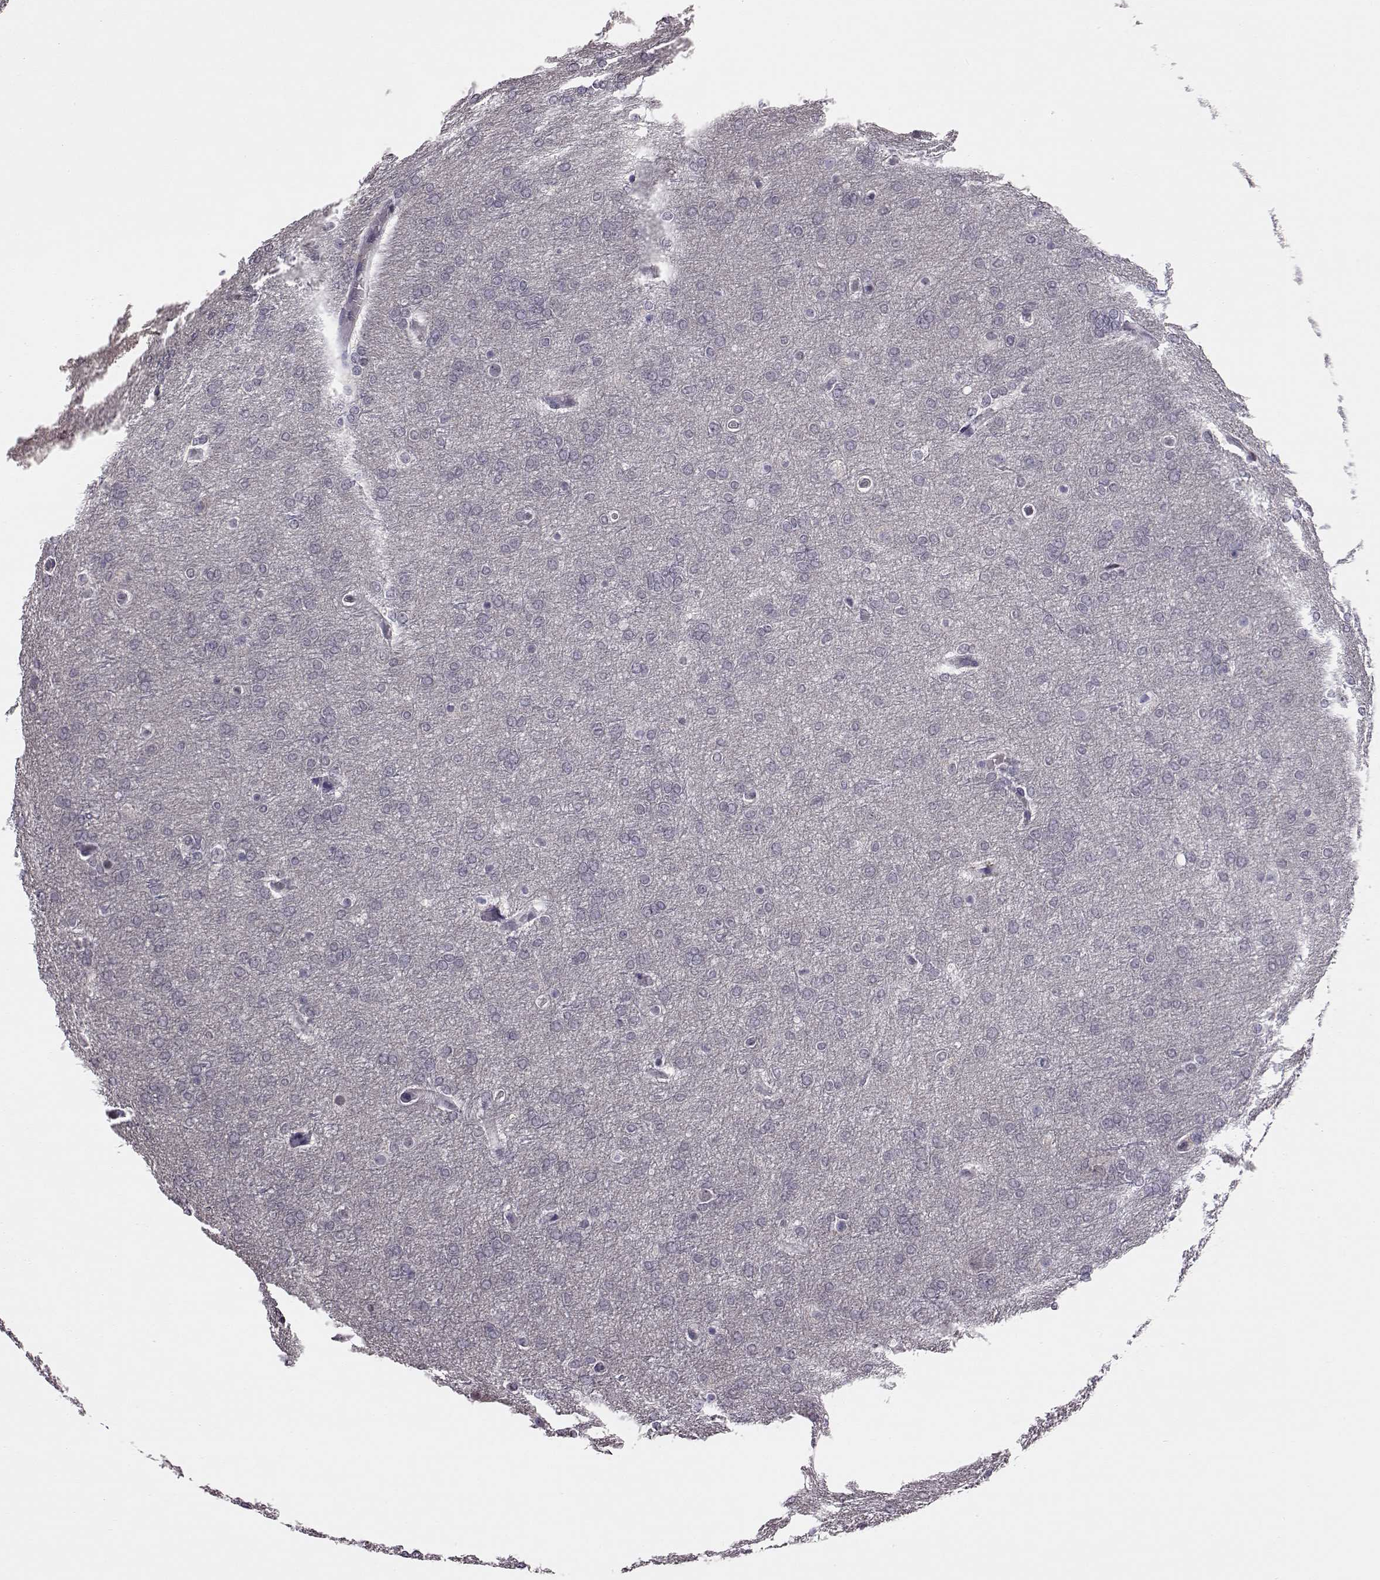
{"staining": {"intensity": "negative", "quantity": "none", "location": "none"}, "tissue": "glioma", "cell_type": "Tumor cells", "image_type": "cancer", "snomed": [{"axis": "morphology", "description": "Glioma, malignant, High grade"}, {"axis": "topography", "description": "Brain"}], "caption": "Tumor cells show no significant protein staining in malignant glioma (high-grade).", "gene": "C10orf62", "patient": {"sex": "female", "age": 61}}